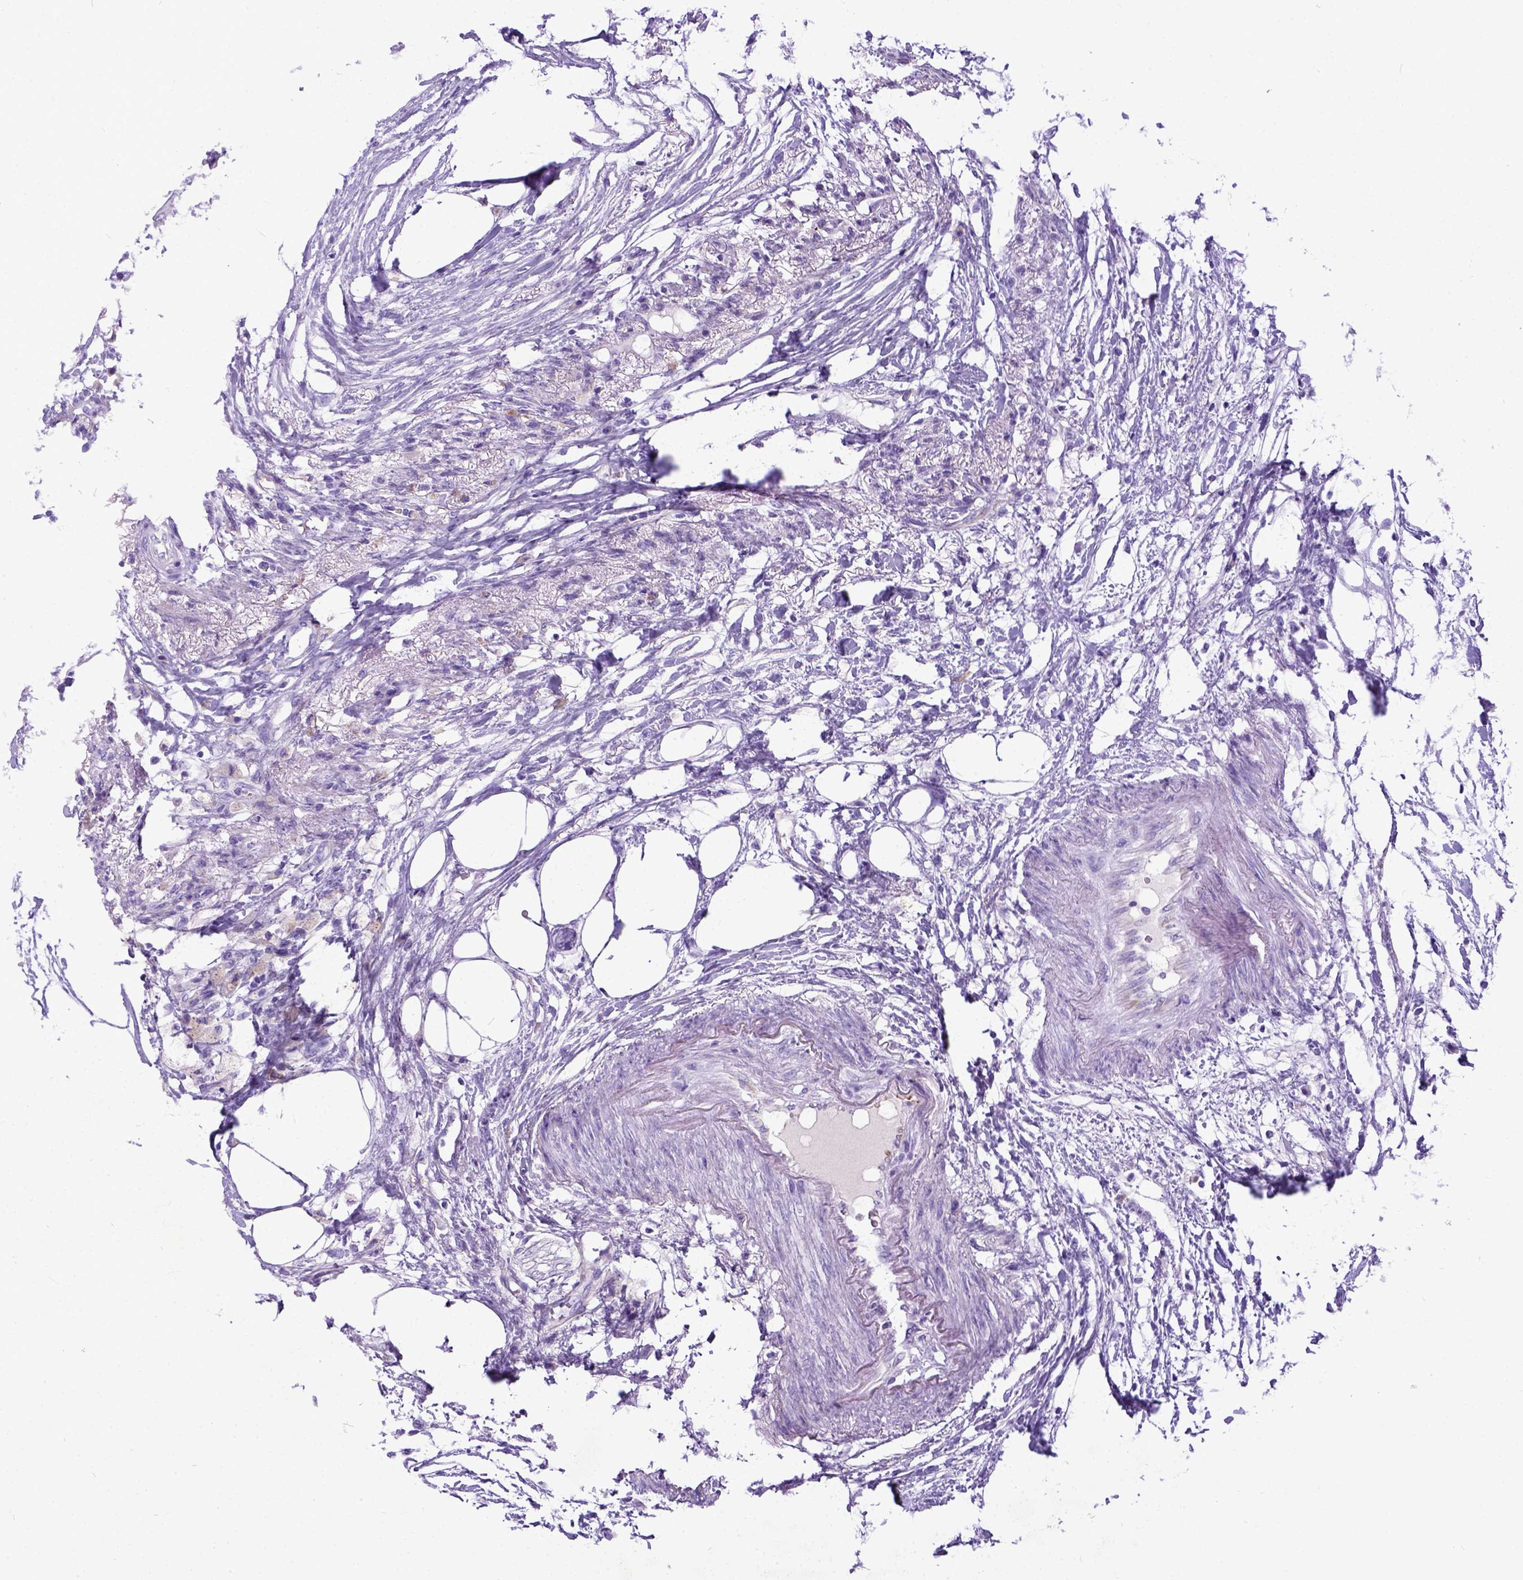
{"staining": {"intensity": "negative", "quantity": "none", "location": "none"}, "tissue": "colorectal cancer", "cell_type": "Tumor cells", "image_type": "cancer", "snomed": [{"axis": "morphology", "description": "Adenocarcinoma, NOS"}, {"axis": "topography", "description": "Colon"}], "caption": "This is an immunohistochemistry (IHC) histopathology image of human colorectal cancer (adenocarcinoma). There is no expression in tumor cells.", "gene": "IGF2", "patient": {"sex": "female", "age": 48}}